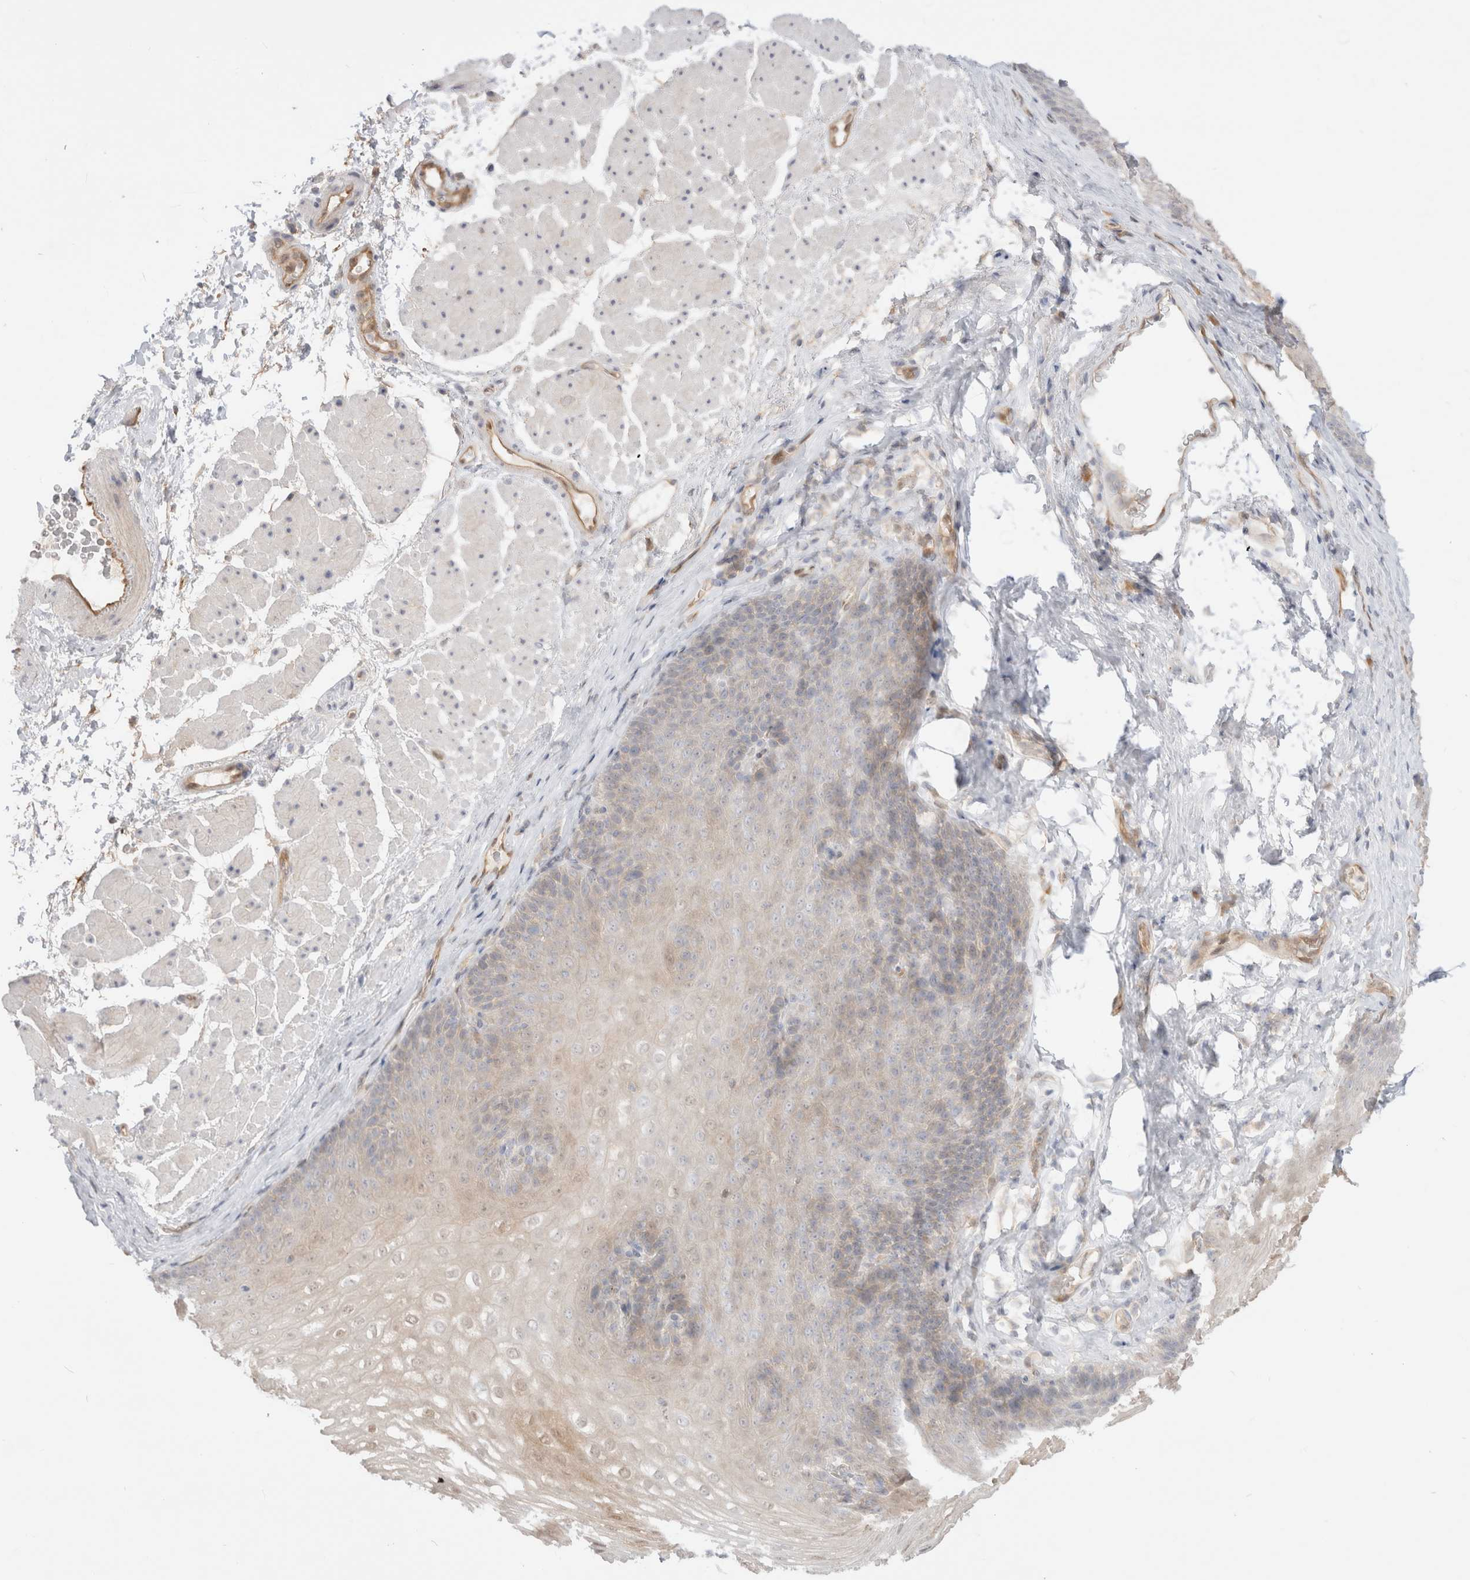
{"staining": {"intensity": "weak", "quantity": "<25%", "location": "cytoplasmic/membranous"}, "tissue": "esophagus", "cell_type": "Squamous epithelial cells", "image_type": "normal", "snomed": [{"axis": "morphology", "description": "Normal tissue, NOS"}, {"axis": "topography", "description": "Esophagus"}], "caption": "Immunohistochemical staining of normal human esophagus shows no significant positivity in squamous epithelial cells. Nuclei are stained in blue.", "gene": "EFCAB13", "patient": {"sex": "female", "age": 66}}